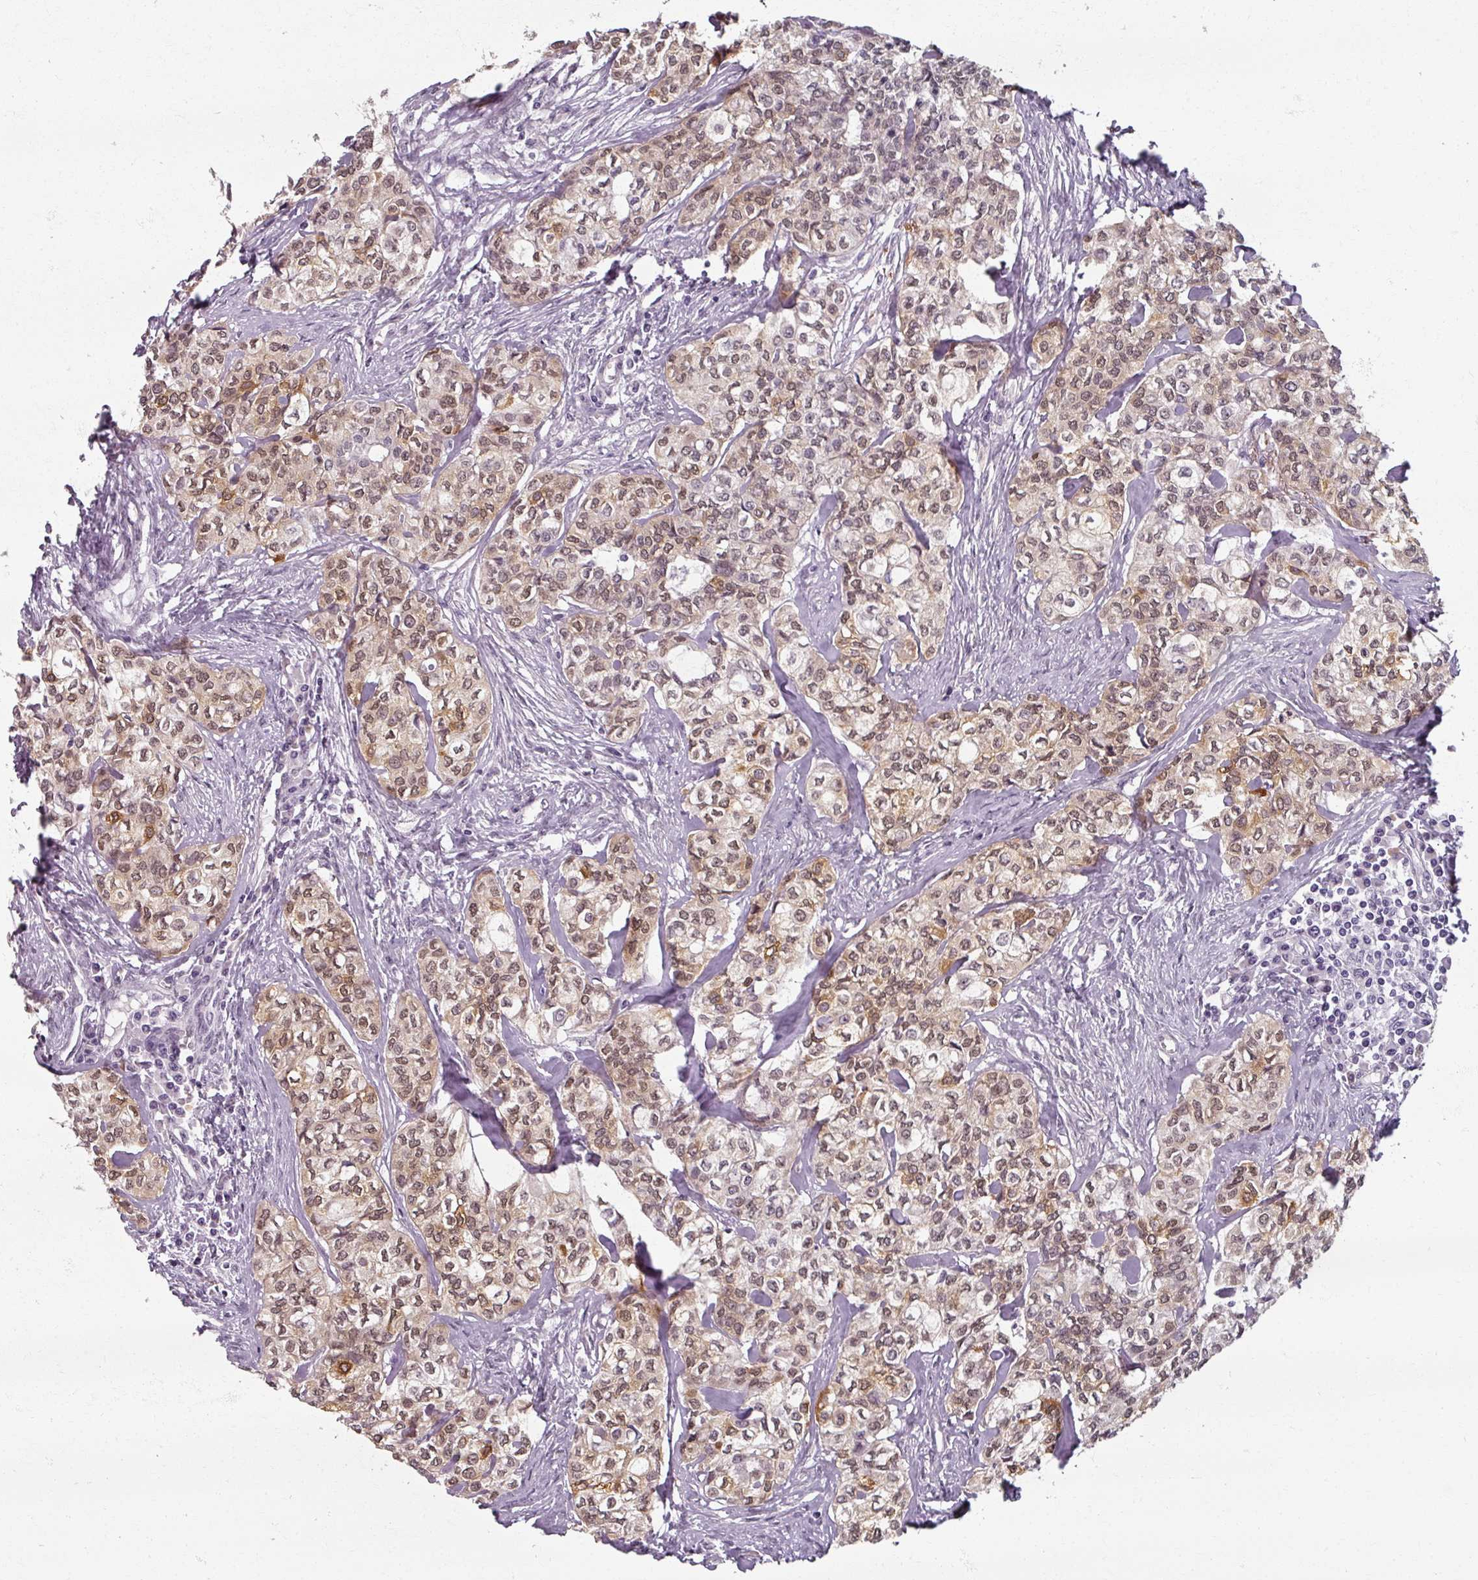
{"staining": {"intensity": "moderate", "quantity": ">75%", "location": "cytoplasmic/membranous,nuclear"}, "tissue": "head and neck cancer", "cell_type": "Tumor cells", "image_type": "cancer", "snomed": [{"axis": "morphology", "description": "Adenocarcinoma, NOS"}, {"axis": "topography", "description": "Head-Neck"}], "caption": "Human head and neck adenocarcinoma stained with a brown dye reveals moderate cytoplasmic/membranous and nuclear positive expression in about >75% of tumor cells.", "gene": "RIPOR3", "patient": {"sex": "male", "age": 81}}